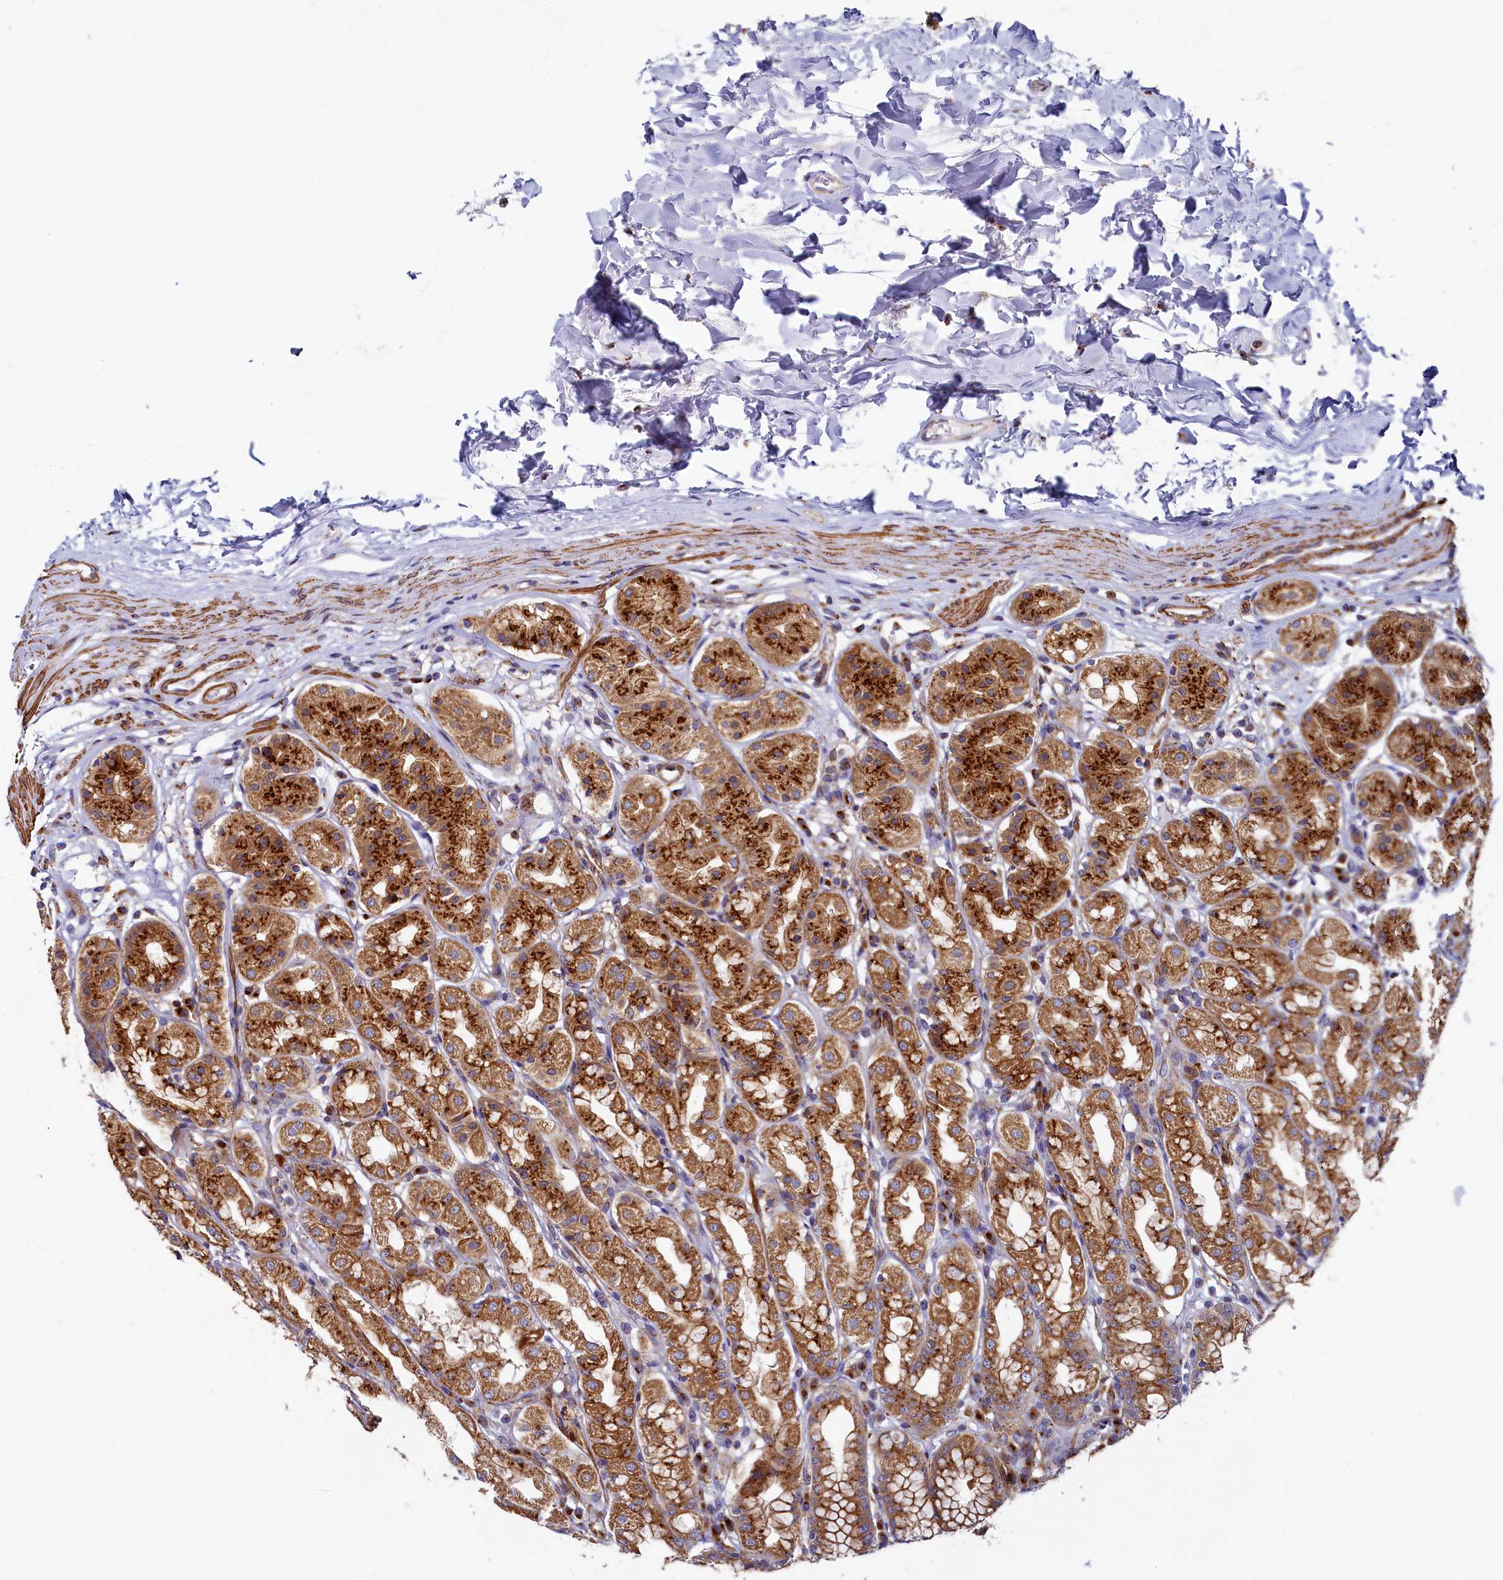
{"staining": {"intensity": "strong", "quantity": ">75%", "location": "cytoplasmic/membranous"}, "tissue": "stomach", "cell_type": "Glandular cells", "image_type": "normal", "snomed": [{"axis": "morphology", "description": "Normal tissue, NOS"}, {"axis": "topography", "description": "Stomach"}, {"axis": "topography", "description": "Stomach, lower"}], "caption": "Glandular cells demonstrate high levels of strong cytoplasmic/membranous staining in approximately >75% of cells in benign stomach. The staining is performed using DAB brown chromogen to label protein expression. The nuclei are counter-stained blue using hematoxylin.", "gene": "BET1L", "patient": {"sex": "female", "age": 56}}